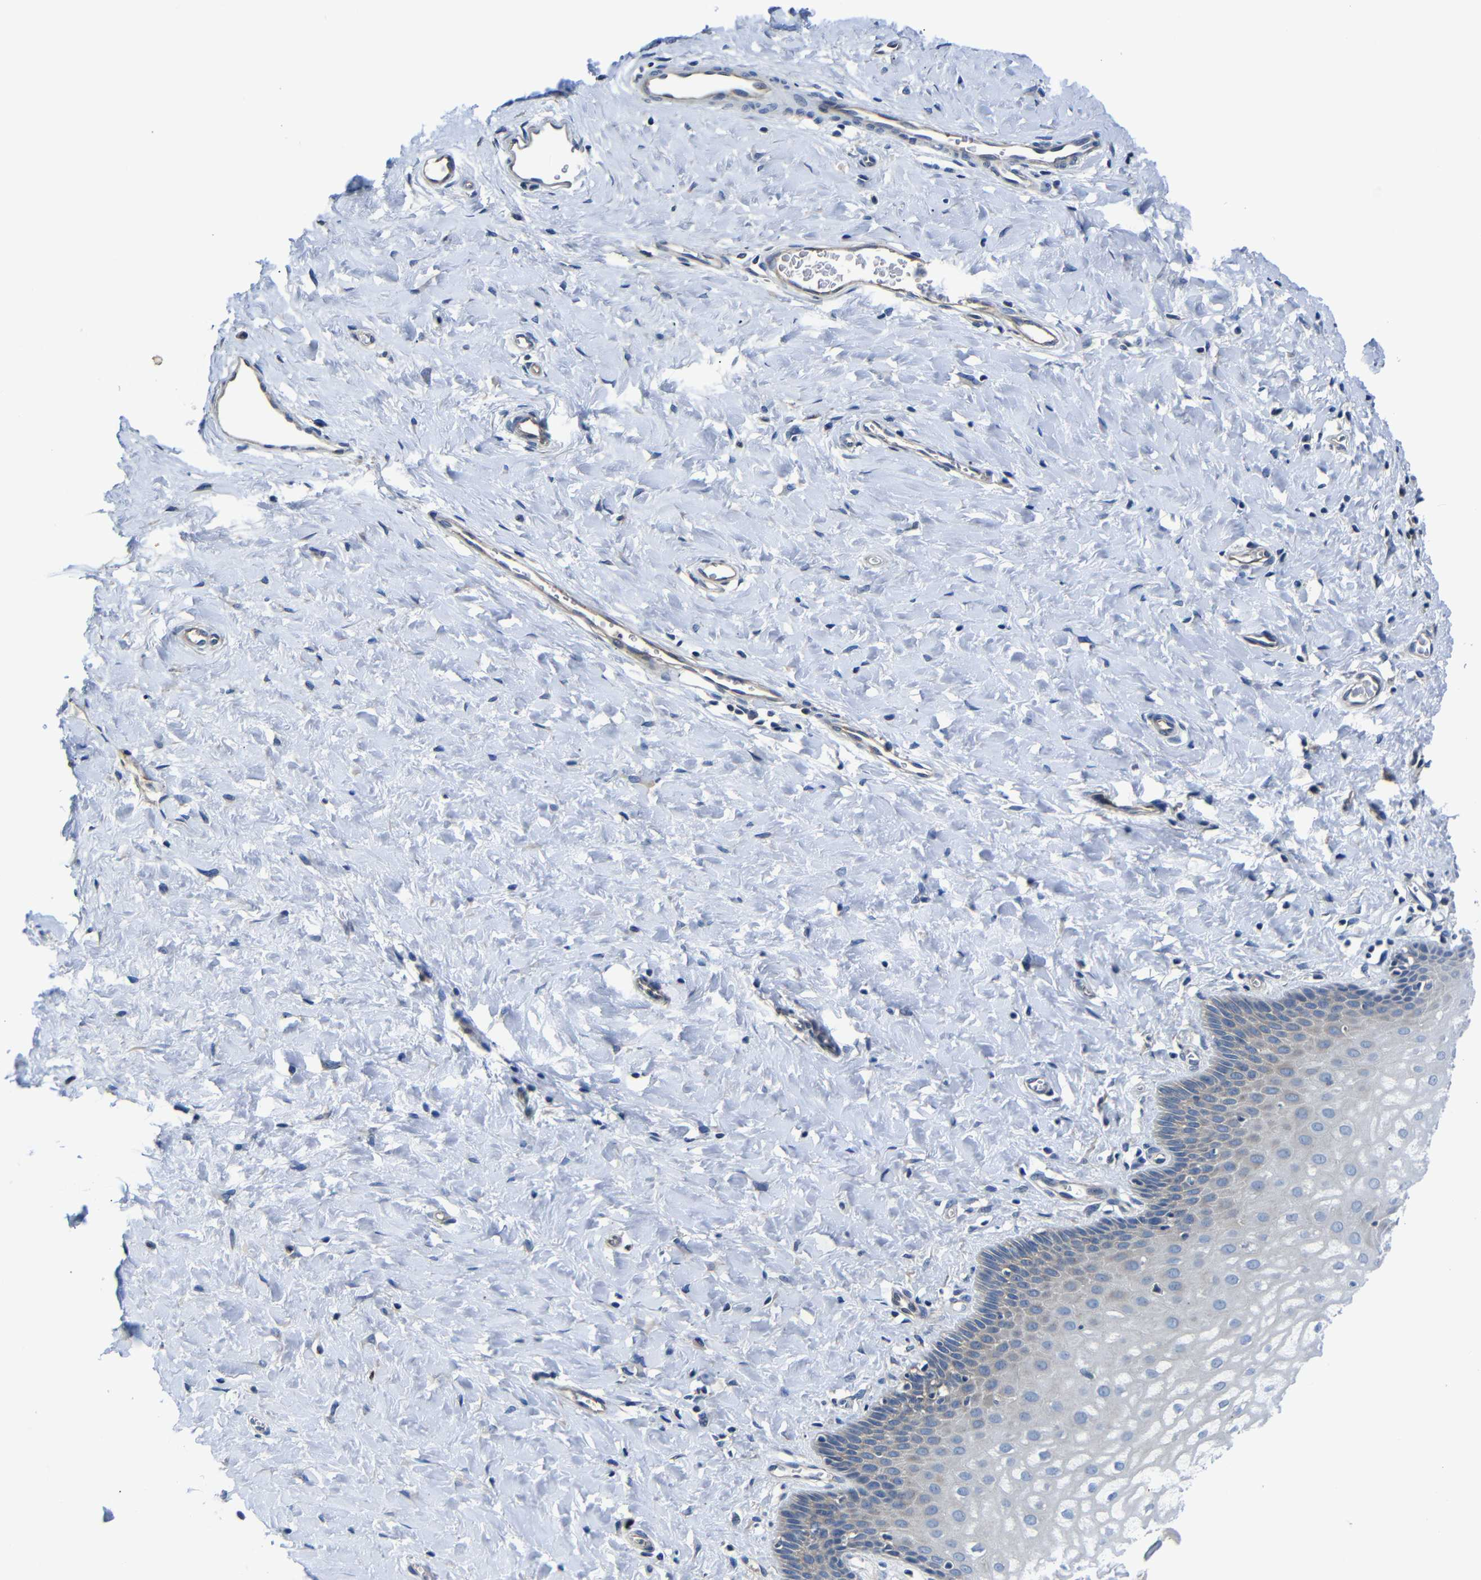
{"staining": {"intensity": "weak", "quantity": "<25%", "location": "cytoplasmic/membranous"}, "tissue": "cervix", "cell_type": "Glandular cells", "image_type": "normal", "snomed": [{"axis": "morphology", "description": "Normal tissue, NOS"}, {"axis": "topography", "description": "Cervix"}], "caption": "IHC photomicrograph of normal cervix: human cervix stained with DAB shows no significant protein expression in glandular cells.", "gene": "AFDN", "patient": {"sex": "female", "age": 55}}